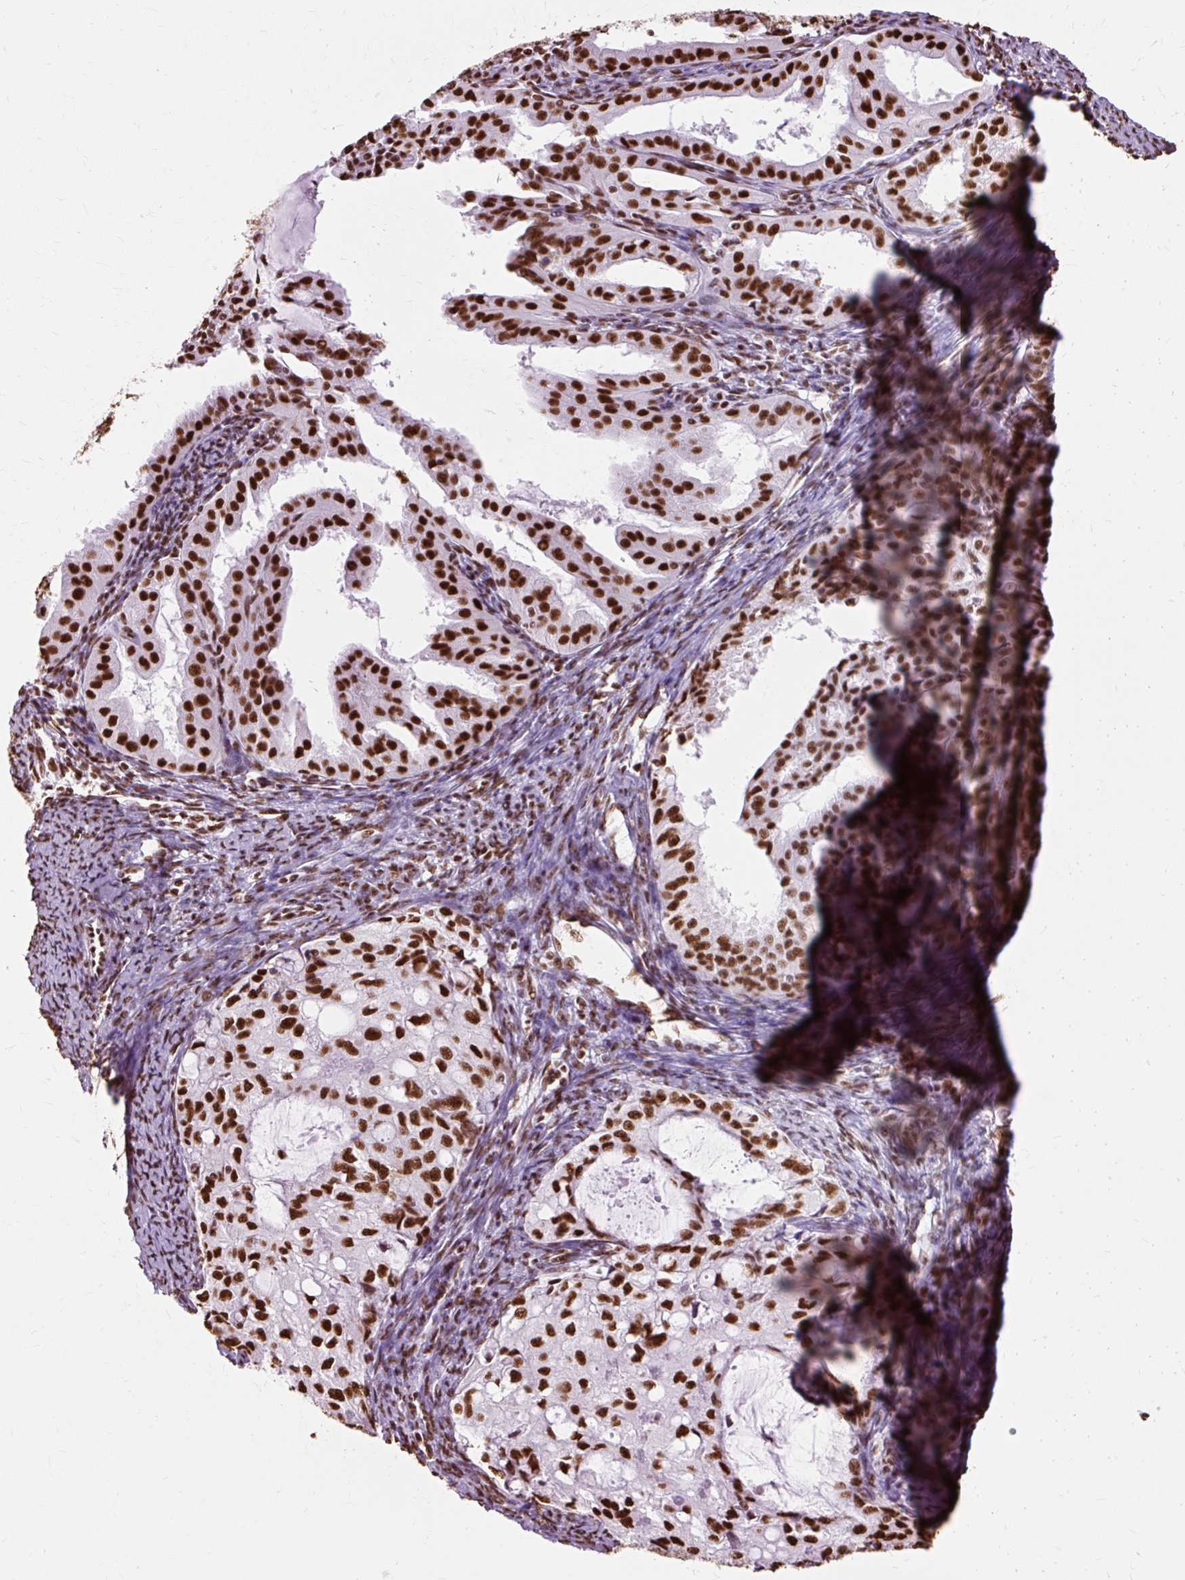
{"staining": {"intensity": "strong", "quantity": ">75%", "location": "cytoplasmic/membranous,nuclear"}, "tissue": "endometrial cancer", "cell_type": "Tumor cells", "image_type": "cancer", "snomed": [{"axis": "morphology", "description": "Adenocarcinoma, NOS"}, {"axis": "topography", "description": "Endometrium"}], "caption": "A histopathology image of endometrial adenocarcinoma stained for a protein reveals strong cytoplasmic/membranous and nuclear brown staining in tumor cells. (DAB (3,3'-diaminobenzidine) IHC with brightfield microscopy, high magnification).", "gene": "XRCC6", "patient": {"sex": "female", "age": 70}}